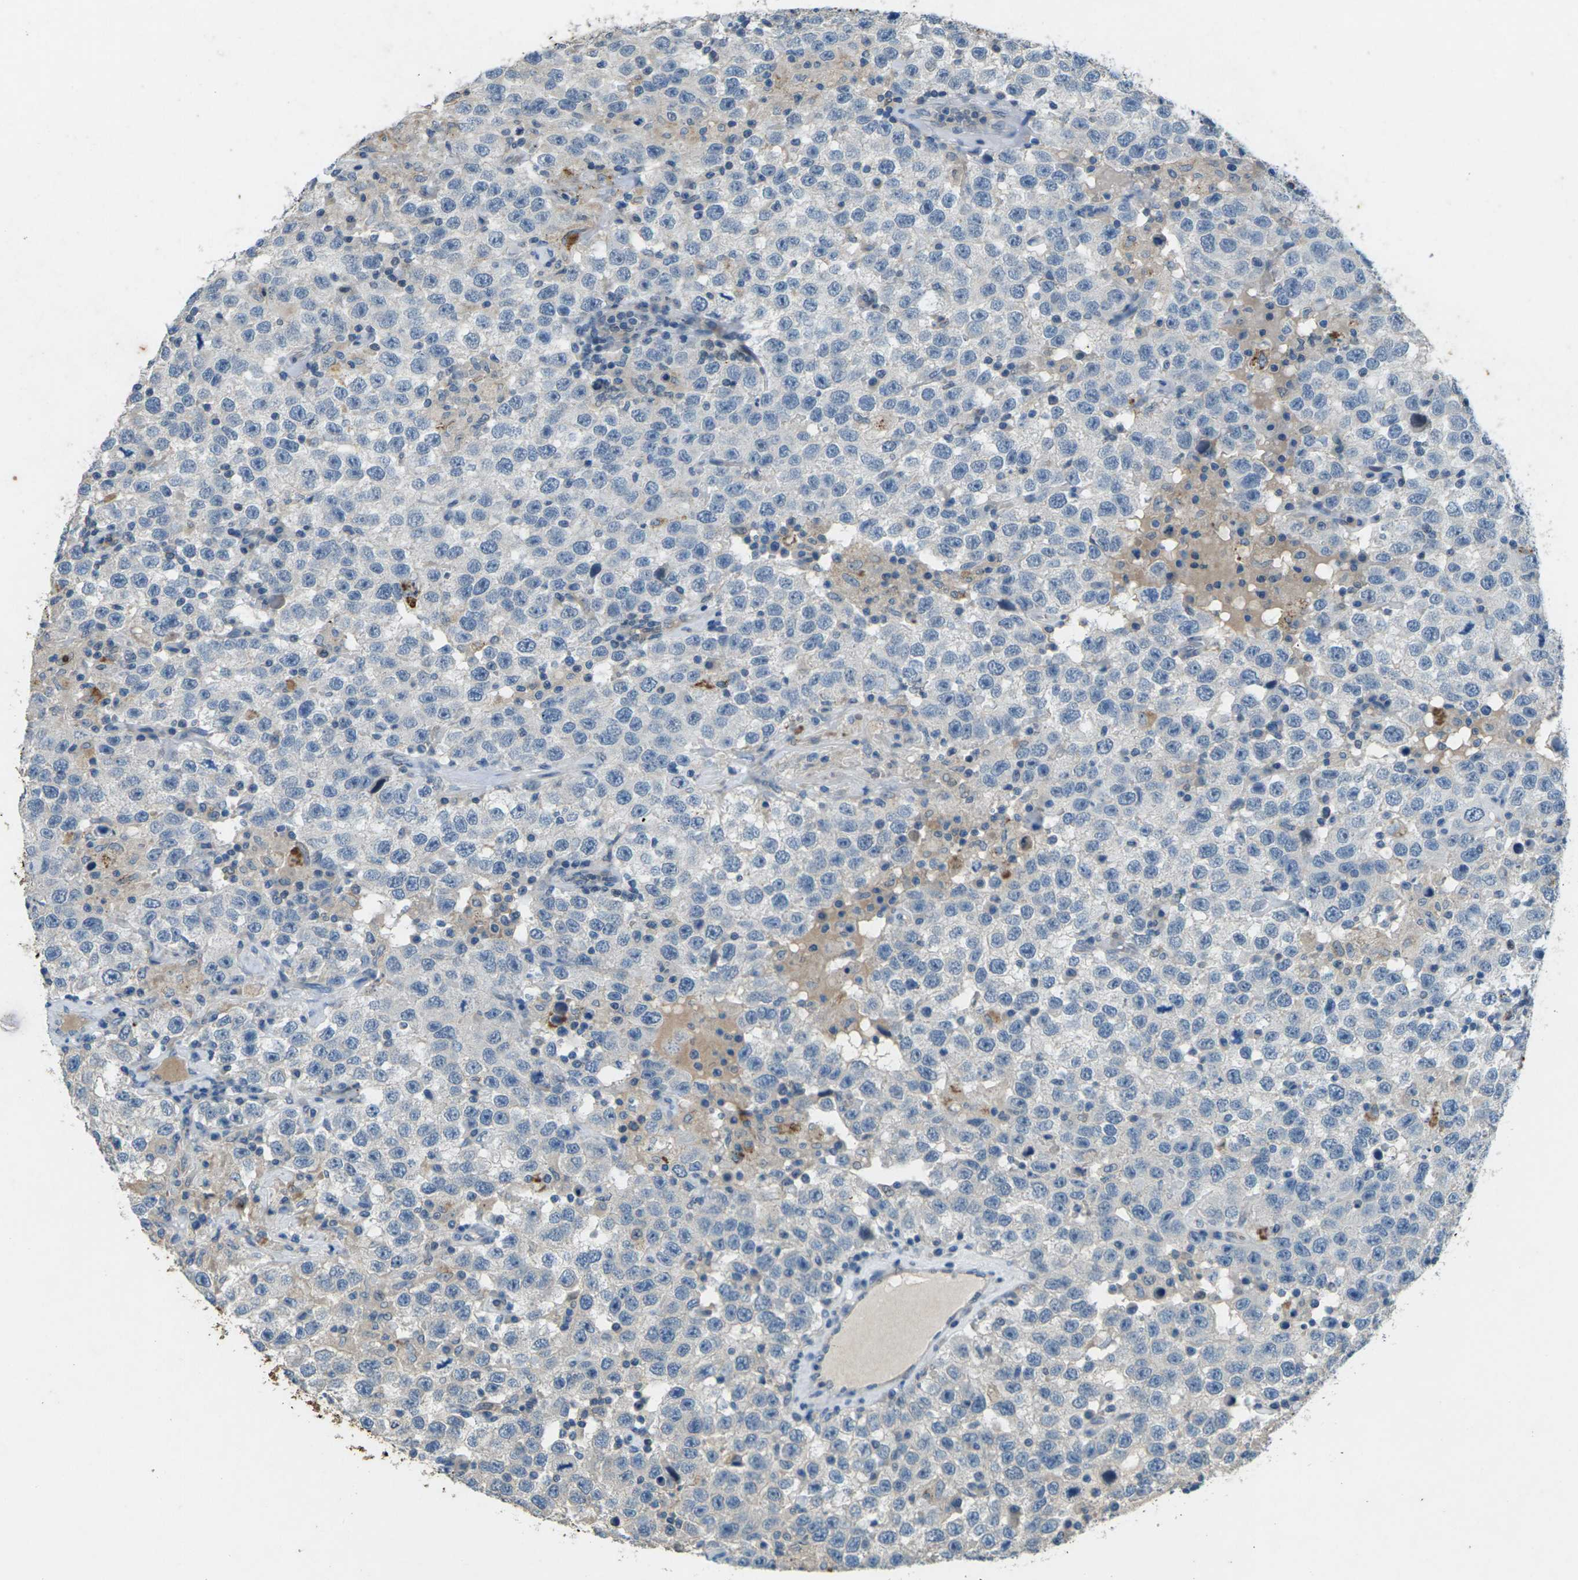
{"staining": {"intensity": "negative", "quantity": "none", "location": "none"}, "tissue": "testis cancer", "cell_type": "Tumor cells", "image_type": "cancer", "snomed": [{"axis": "morphology", "description": "Seminoma, NOS"}, {"axis": "topography", "description": "Testis"}], "caption": "DAB (3,3'-diaminobenzidine) immunohistochemical staining of human testis cancer (seminoma) reveals no significant staining in tumor cells. Nuclei are stained in blue.", "gene": "SIGLEC14", "patient": {"sex": "male", "age": 41}}